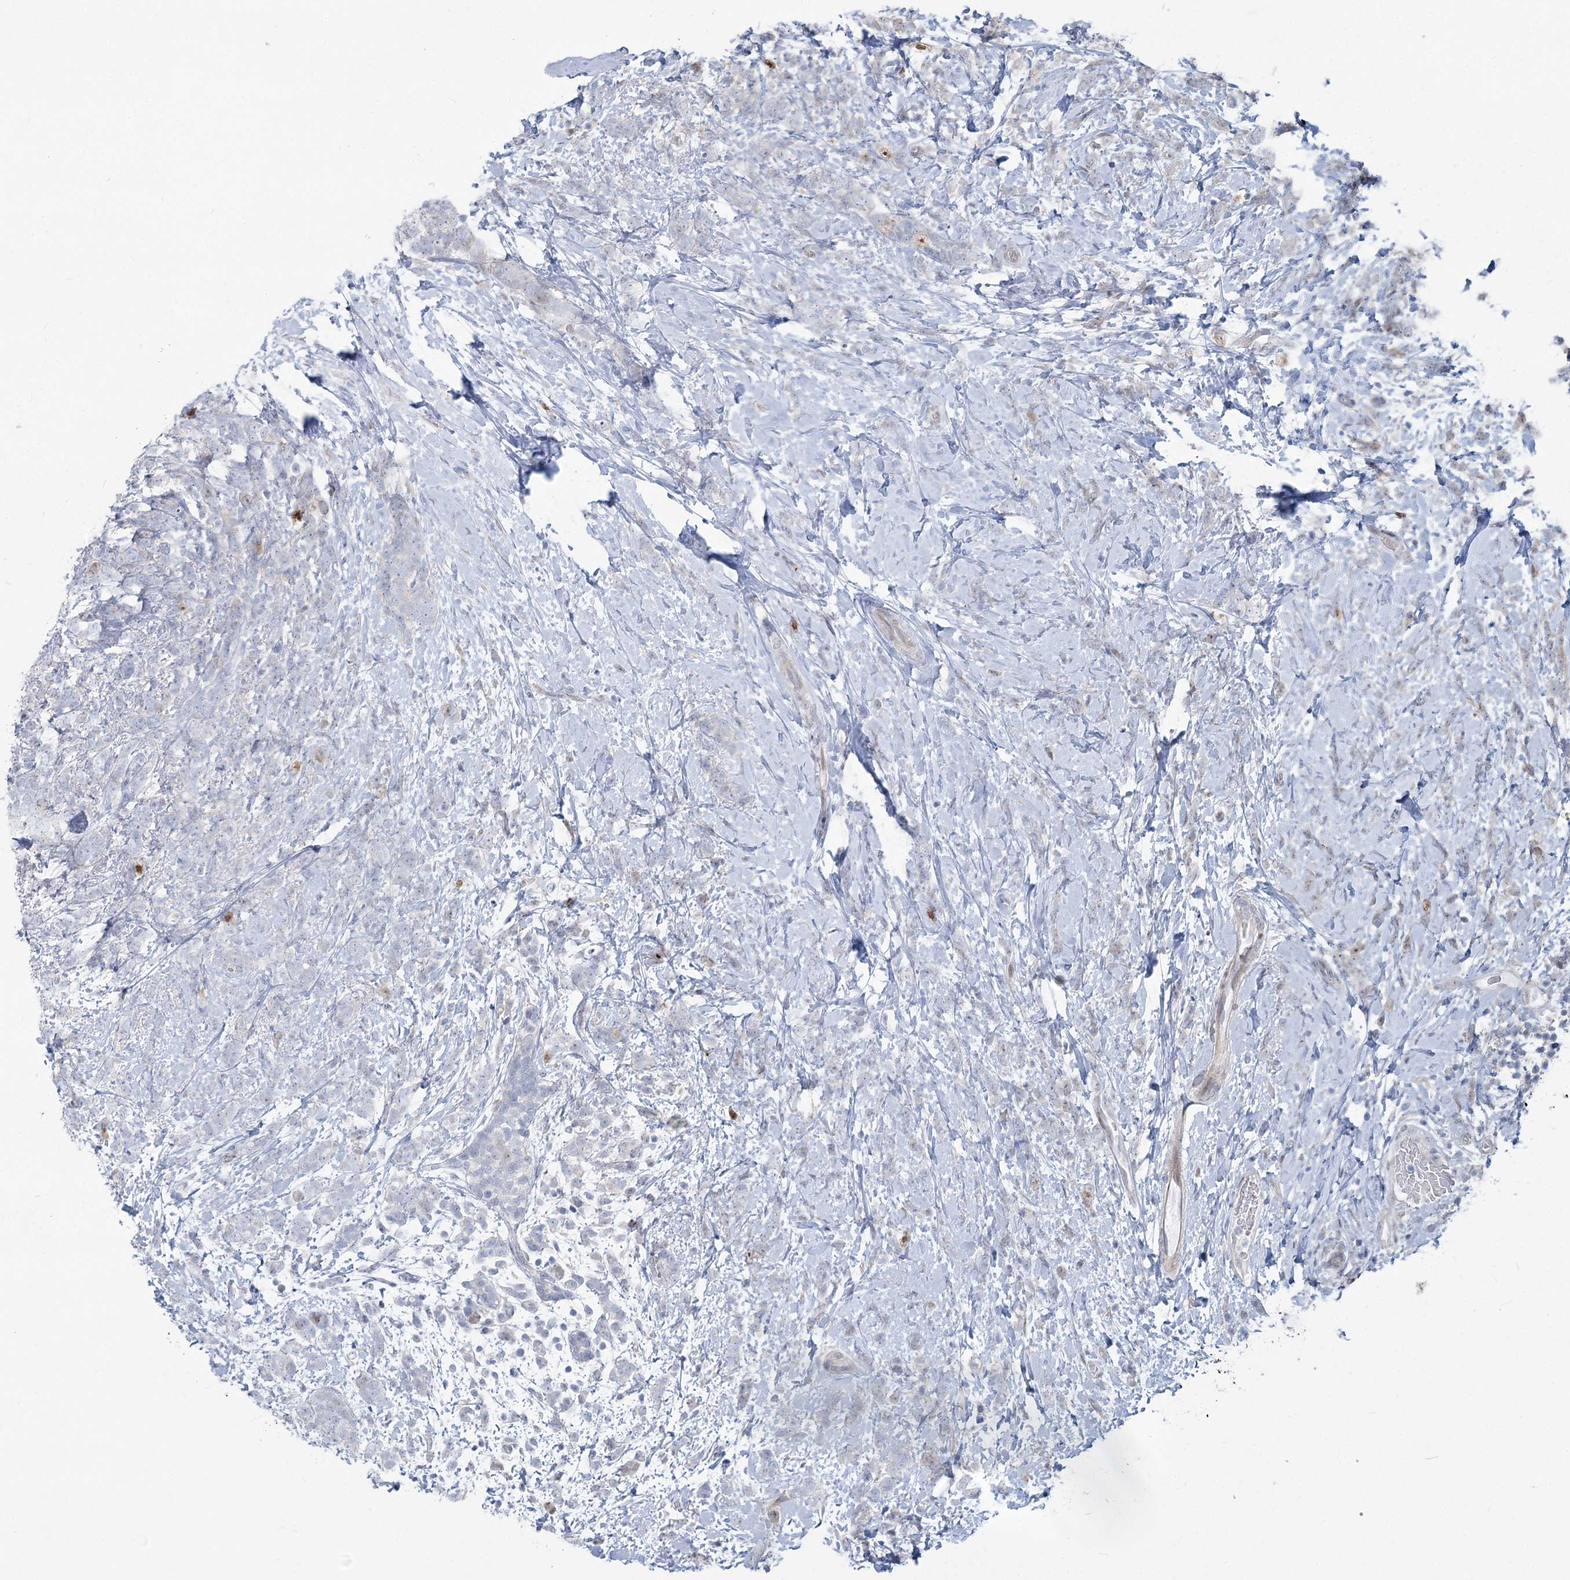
{"staining": {"intensity": "moderate", "quantity": "<25%", "location": "nuclear"}, "tissue": "breast cancer", "cell_type": "Tumor cells", "image_type": "cancer", "snomed": [{"axis": "morphology", "description": "Lobular carcinoma"}, {"axis": "topography", "description": "Breast"}], "caption": "Breast cancer (lobular carcinoma) stained for a protein displays moderate nuclear positivity in tumor cells.", "gene": "ABITRAM", "patient": {"sex": "female", "age": 58}}